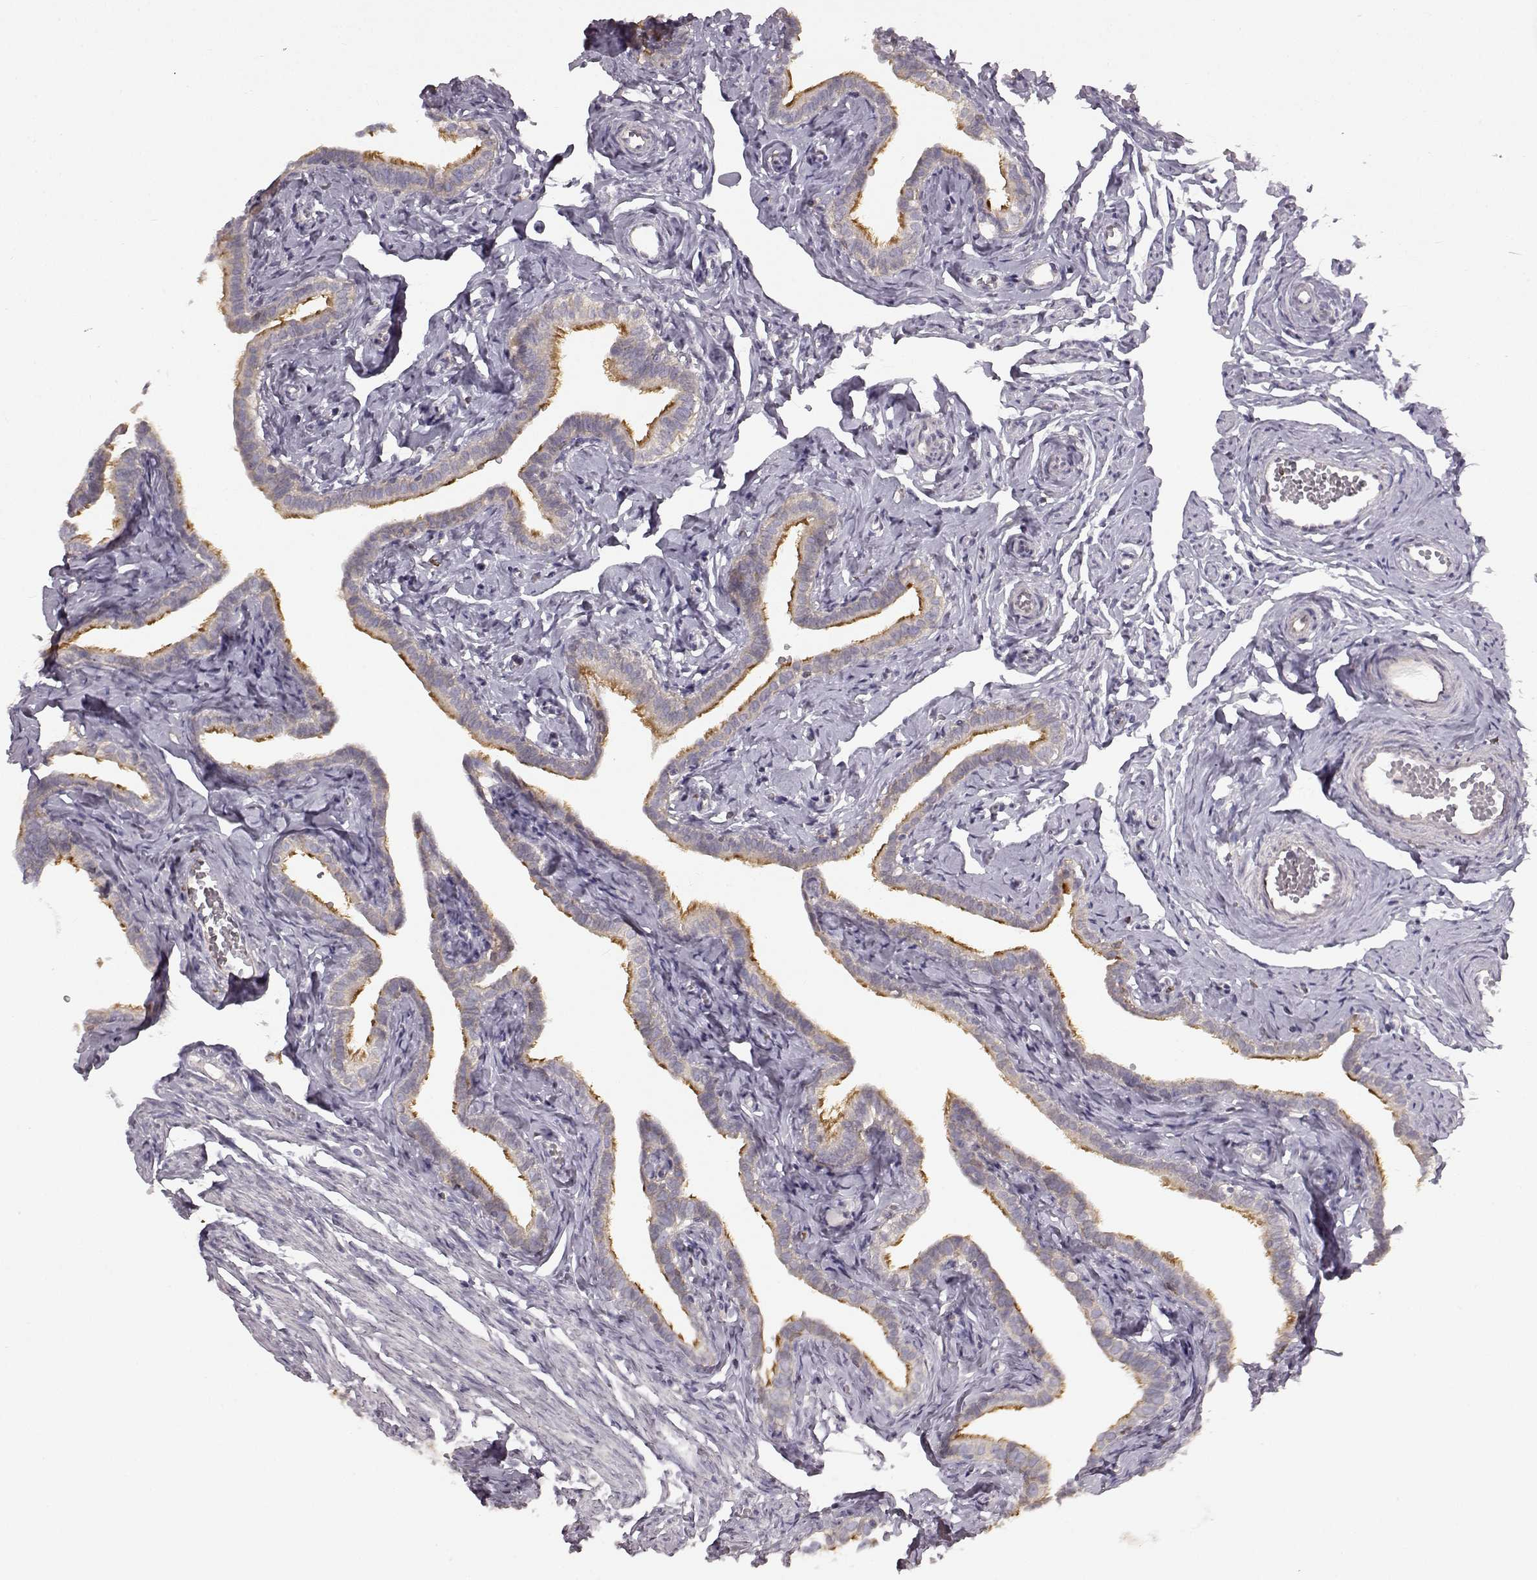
{"staining": {"intensity": "strong", "quantity": "25%-75%", "location": "cytoplasmic/membranous"}, "tissue": "fallopian tube", "cell_type": "Glandular cells", "image_type": "normal", "snomed": [{"axis": "morphology", "description": "Normal tissue, NOS"}, {"axis": "topography", "description": "Fallopian tube"}], "caption": "Immunohistochemistry histopathology image of benign fallopian tube stained for a protein (brown), which reveals high levels of strong cytoplasmic/membranous staining in approximately 25%-75% of glandular cells.", "gene": "SPAG17", "patient": {"sex": "female", "age": 41}}